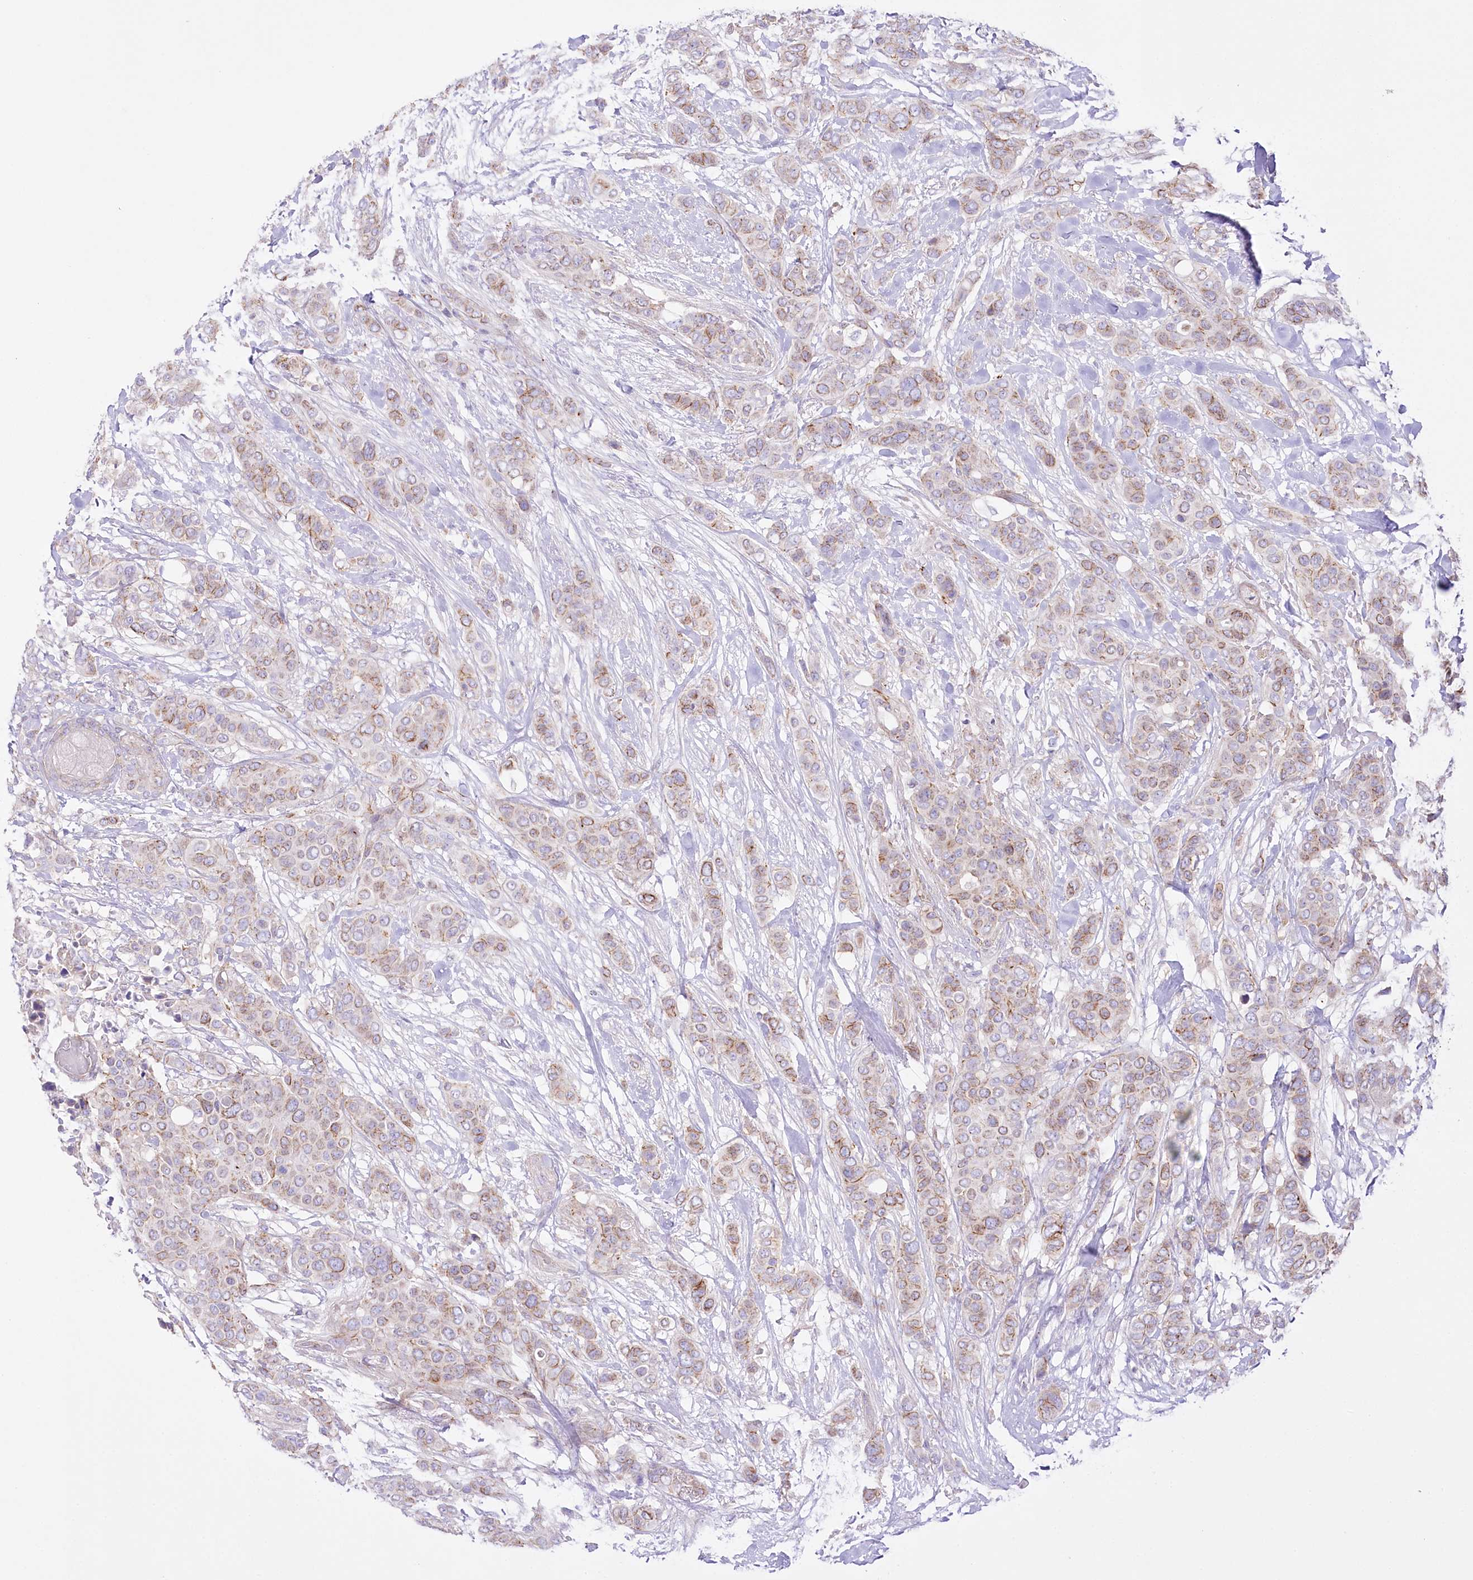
{"staining": {"intensity": "weak", "quantity": ">75%", "location": "cytoplasmic/membranous"}, "tissue": "breast cancer", "cell_type": "Tumor cells", "image_type": "cancer", "snomed": [{"axis": "morphology", "description": "Lobular carcinoma"}, {"axis": "topography", "description": "Breast"}], "caption": "Protein staining of breast cancer (lobular carcinoma) tissue demonstrates weak cytoplasmic/membranous positivity in about >75% of tumor cells. The staining is performed using DAB brown chromogen to label protein expression. The nuclei are counter-stained blue using hematoxylin.", "gene": "FAM216A", "patient": {"sex": "female", "age": 51}}